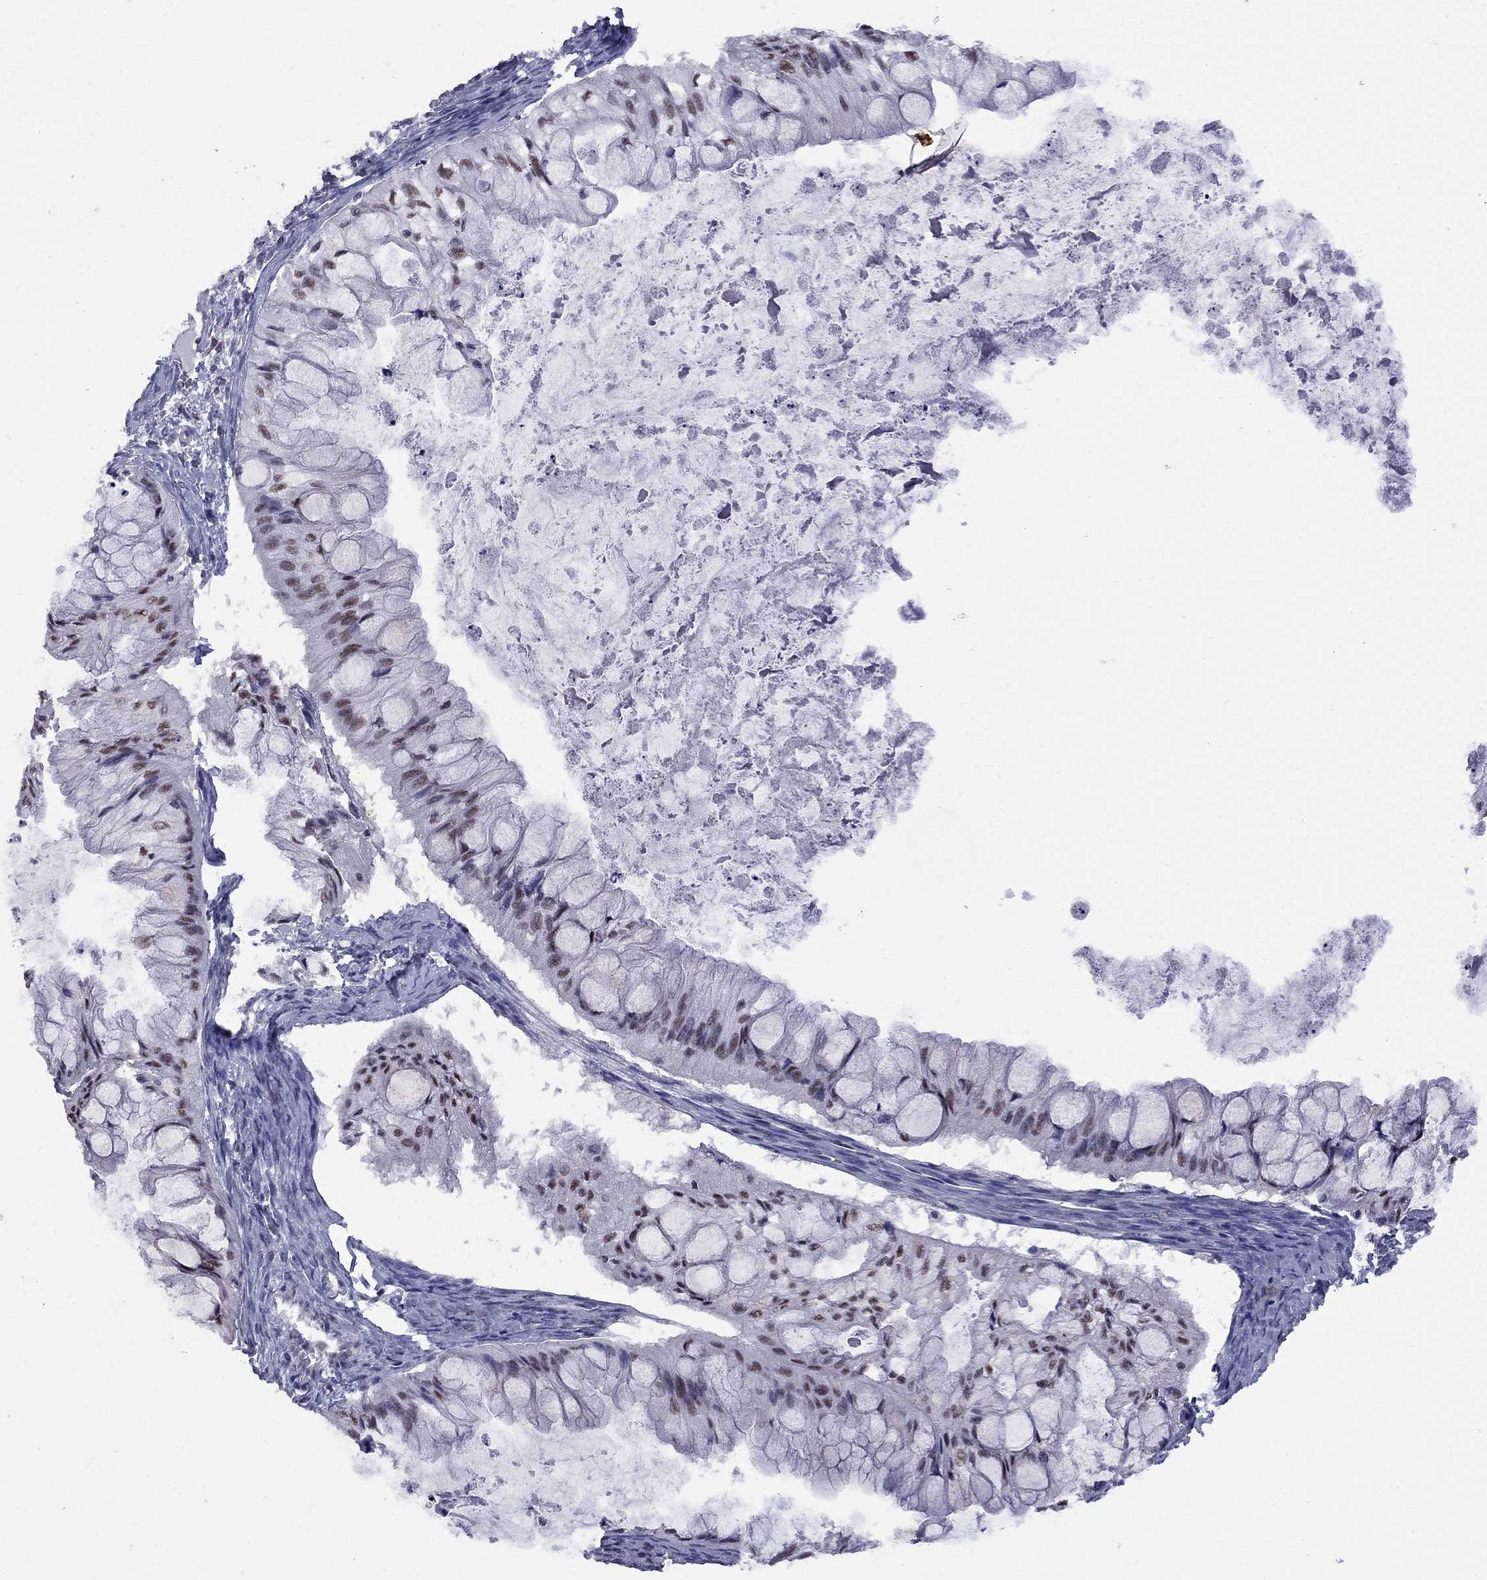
{"staining": {"intensity": "moderate", "quantity": ">75%", "location": "nuclear"}, "tissue": "ovarian cancer", "cell_type": "Tumor cells", "image_type": "cancer", "snomed": [{"axis": "morphology", "description": "Cystadenocarcinoma, mucinous, NOS"}, {"axis": "topography", "description": "Ovary"}], "caption": "Tumor cells reveal moderate nuclear positivity in about >75% of cells in ovarian cancer.", "gene": "TAF9", "patient": {"sex": "female", "age": 57}}